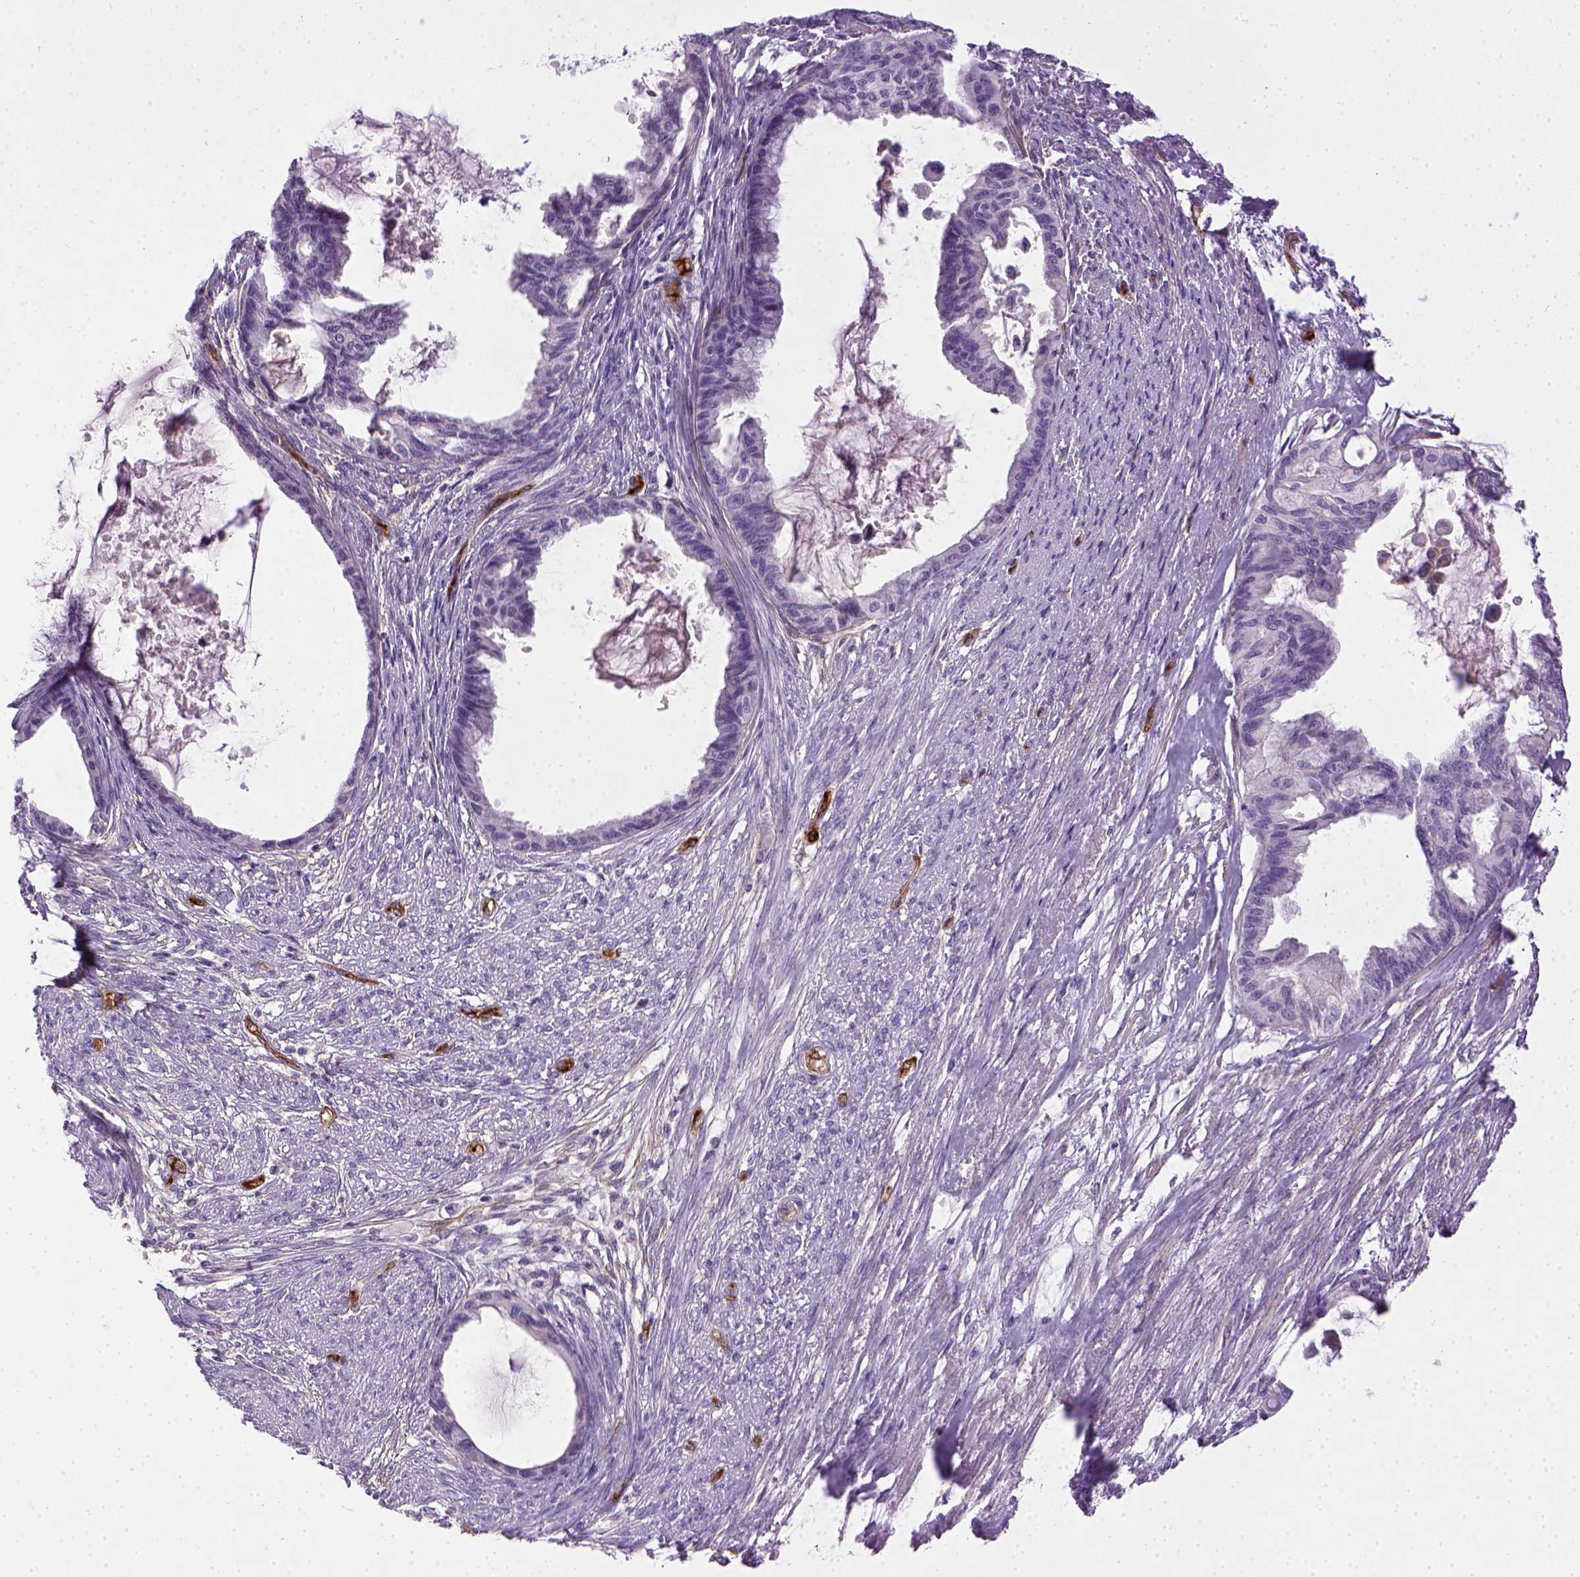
{"staining": {"intensity": "negative", "quantity": "none", "location": "none"}, "tissue": "endometrial cancer", "cell_type": "Tumor cells", "image_type": "cancer", "snomed": [{"axis": "morphology", "description": "Adenocarcinoma, NOS"}, {"axis": "topography", "description": "Endometrium"}], "caption": "The immunohistochemistry (IHC) micrograph has no significant expression in tumor cells of endometrial adenocarcinoma tissue.", "gene": "ENG", "patient": {"sex": "female", "age": 86}}